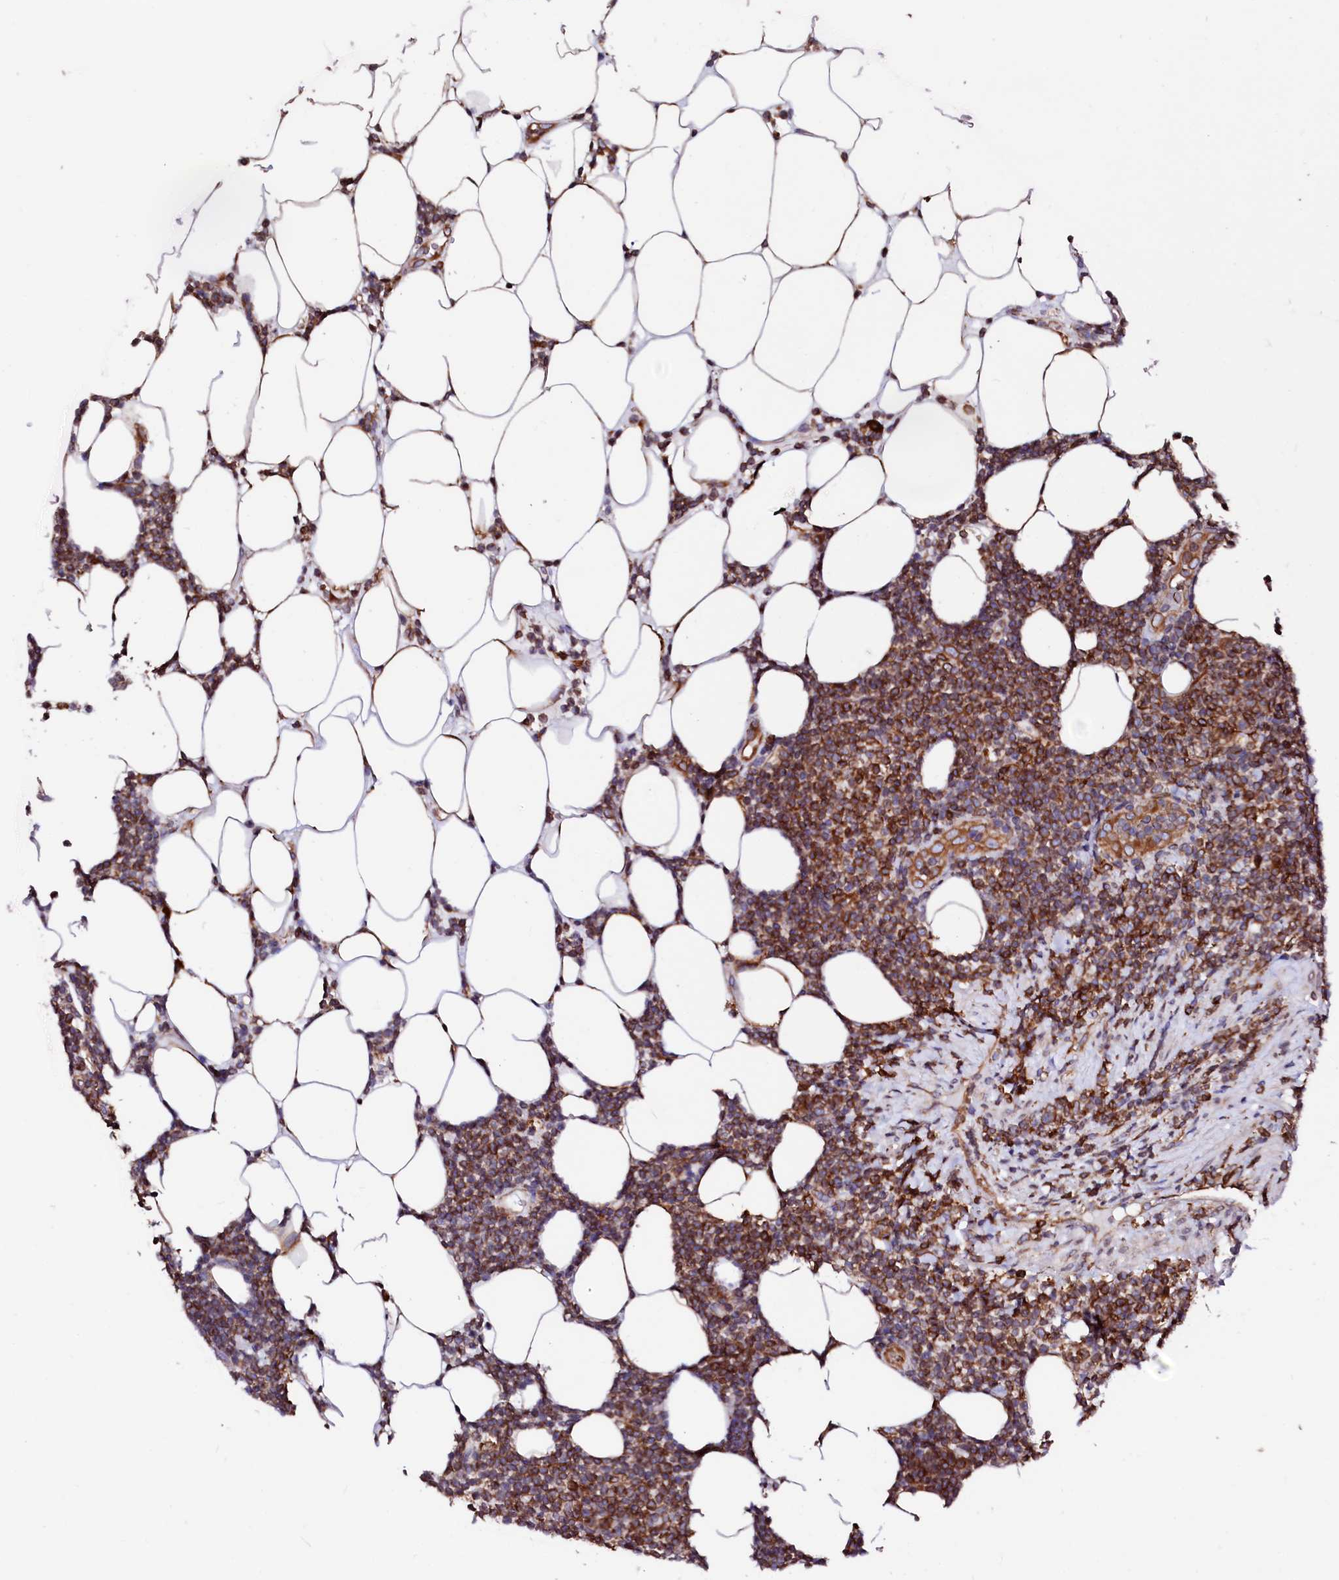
{"staining": {"intensity": "strong", "quantity": ">75%", "location": "cytoplasmic/membranous"}, "tissue": "lymphoma", "cell_type": "Tumor cells", "image_type": "cancer", "snomed": [{"axis": "morphology", "description": "Malignant lymphoma, non-Hodgkin's type, Low grade"}, {"axis": "topography", "description": "Lymph node"}], "caption": "Protein staining by IHC exhibits strong cytoplasmic/membranous staining in about >75% of tumor cells in lymphoma. (Brightfield microscopy of DAB IHC at high magnification).", "gene": "DERL1", "patient": {"sex": "male", "age": 66}}